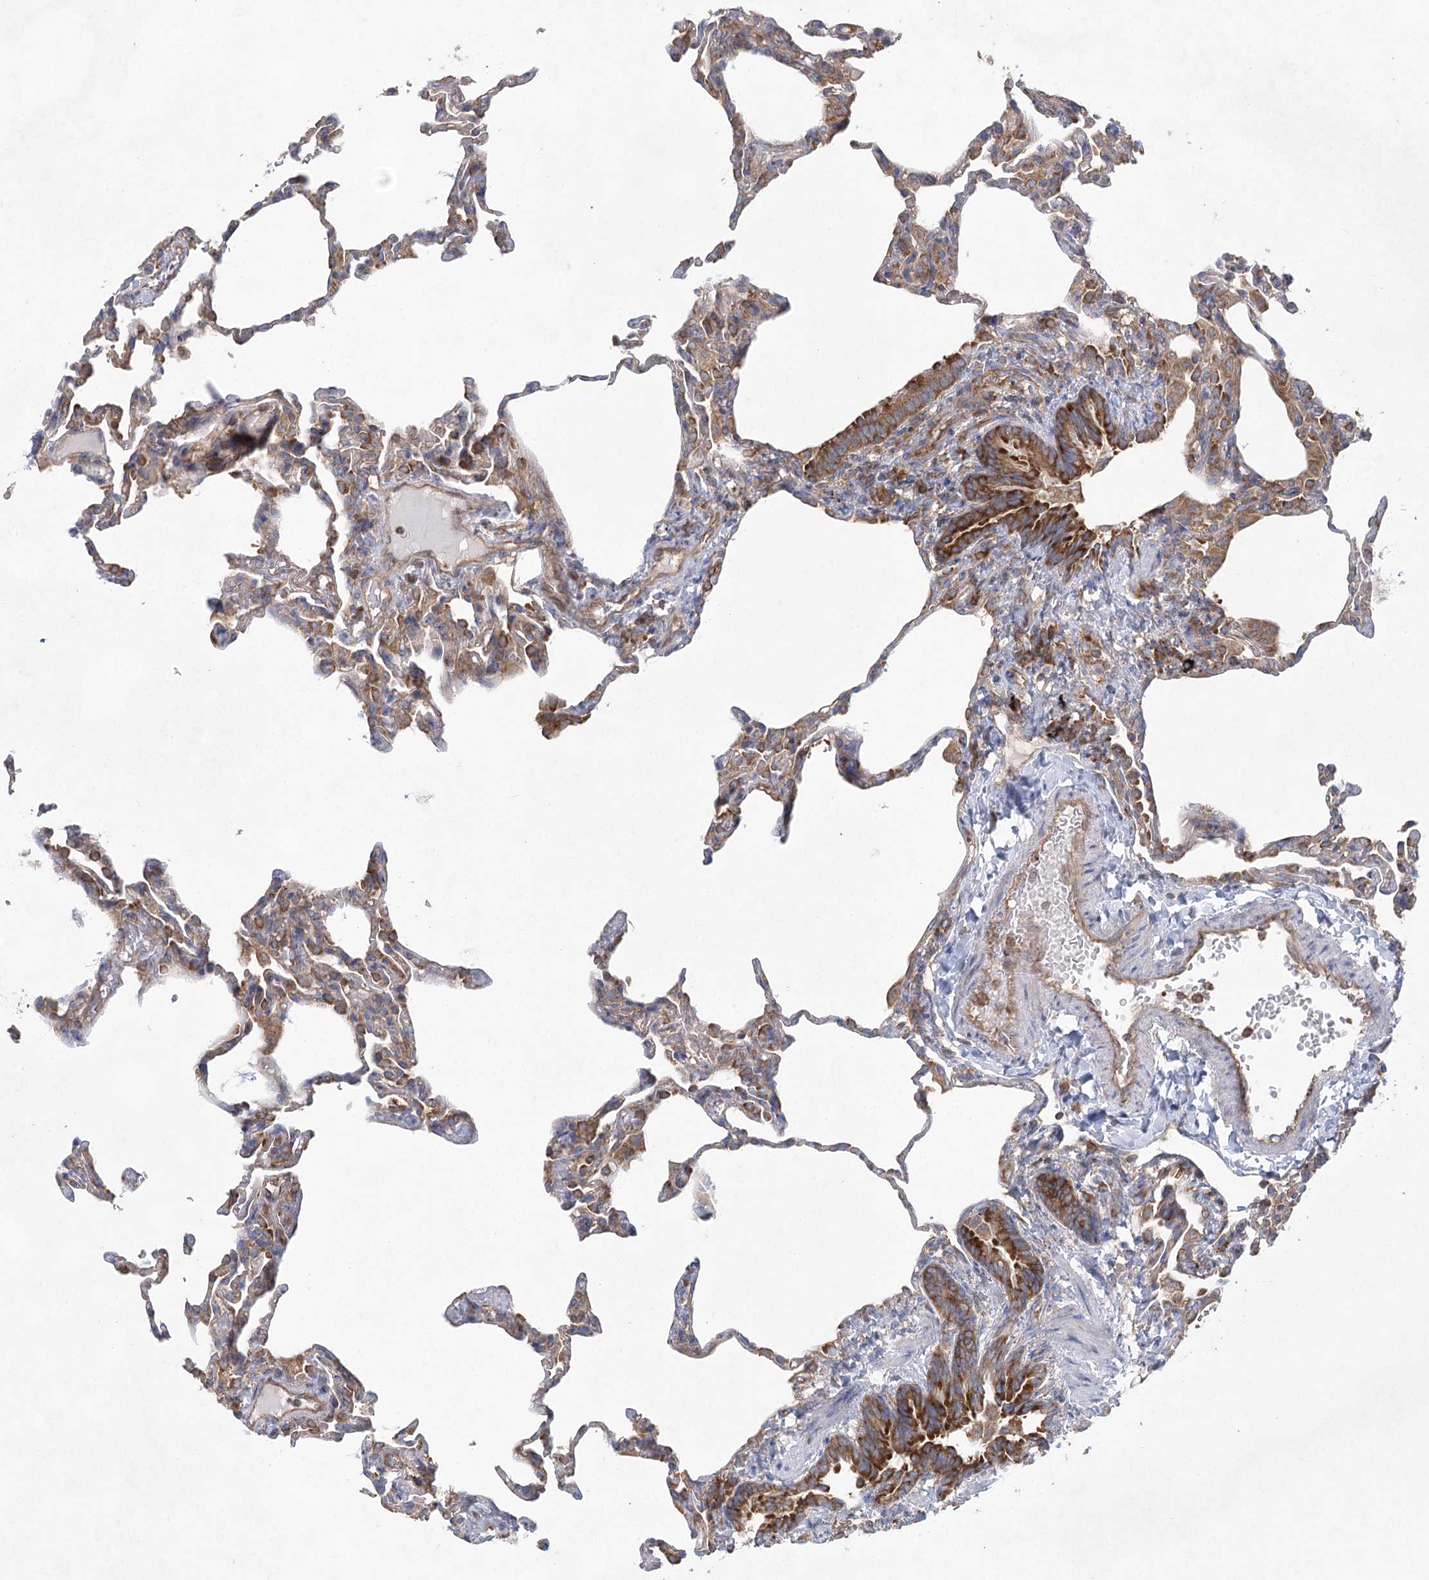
{"staining": {"intensity": "moderate", "quantity": "25%-75%", "location": "cytoplasmic/membranous"}, "tissue": "lung", "cell_type": "Alveolar cells", "image_type": "normal", "snomed": [{"axis": "morphology", "description": "Normal tissue, NOS"}, {"axis": "topography", "description": "Lung"}], "caption": "Alveolar cells display medium levels of moderate cytoplasmic/membranous expression in about 25%-75% of cells in normal lung.", "gene": "EIF3A", "patient": {"sex": "male", "age": 20}}